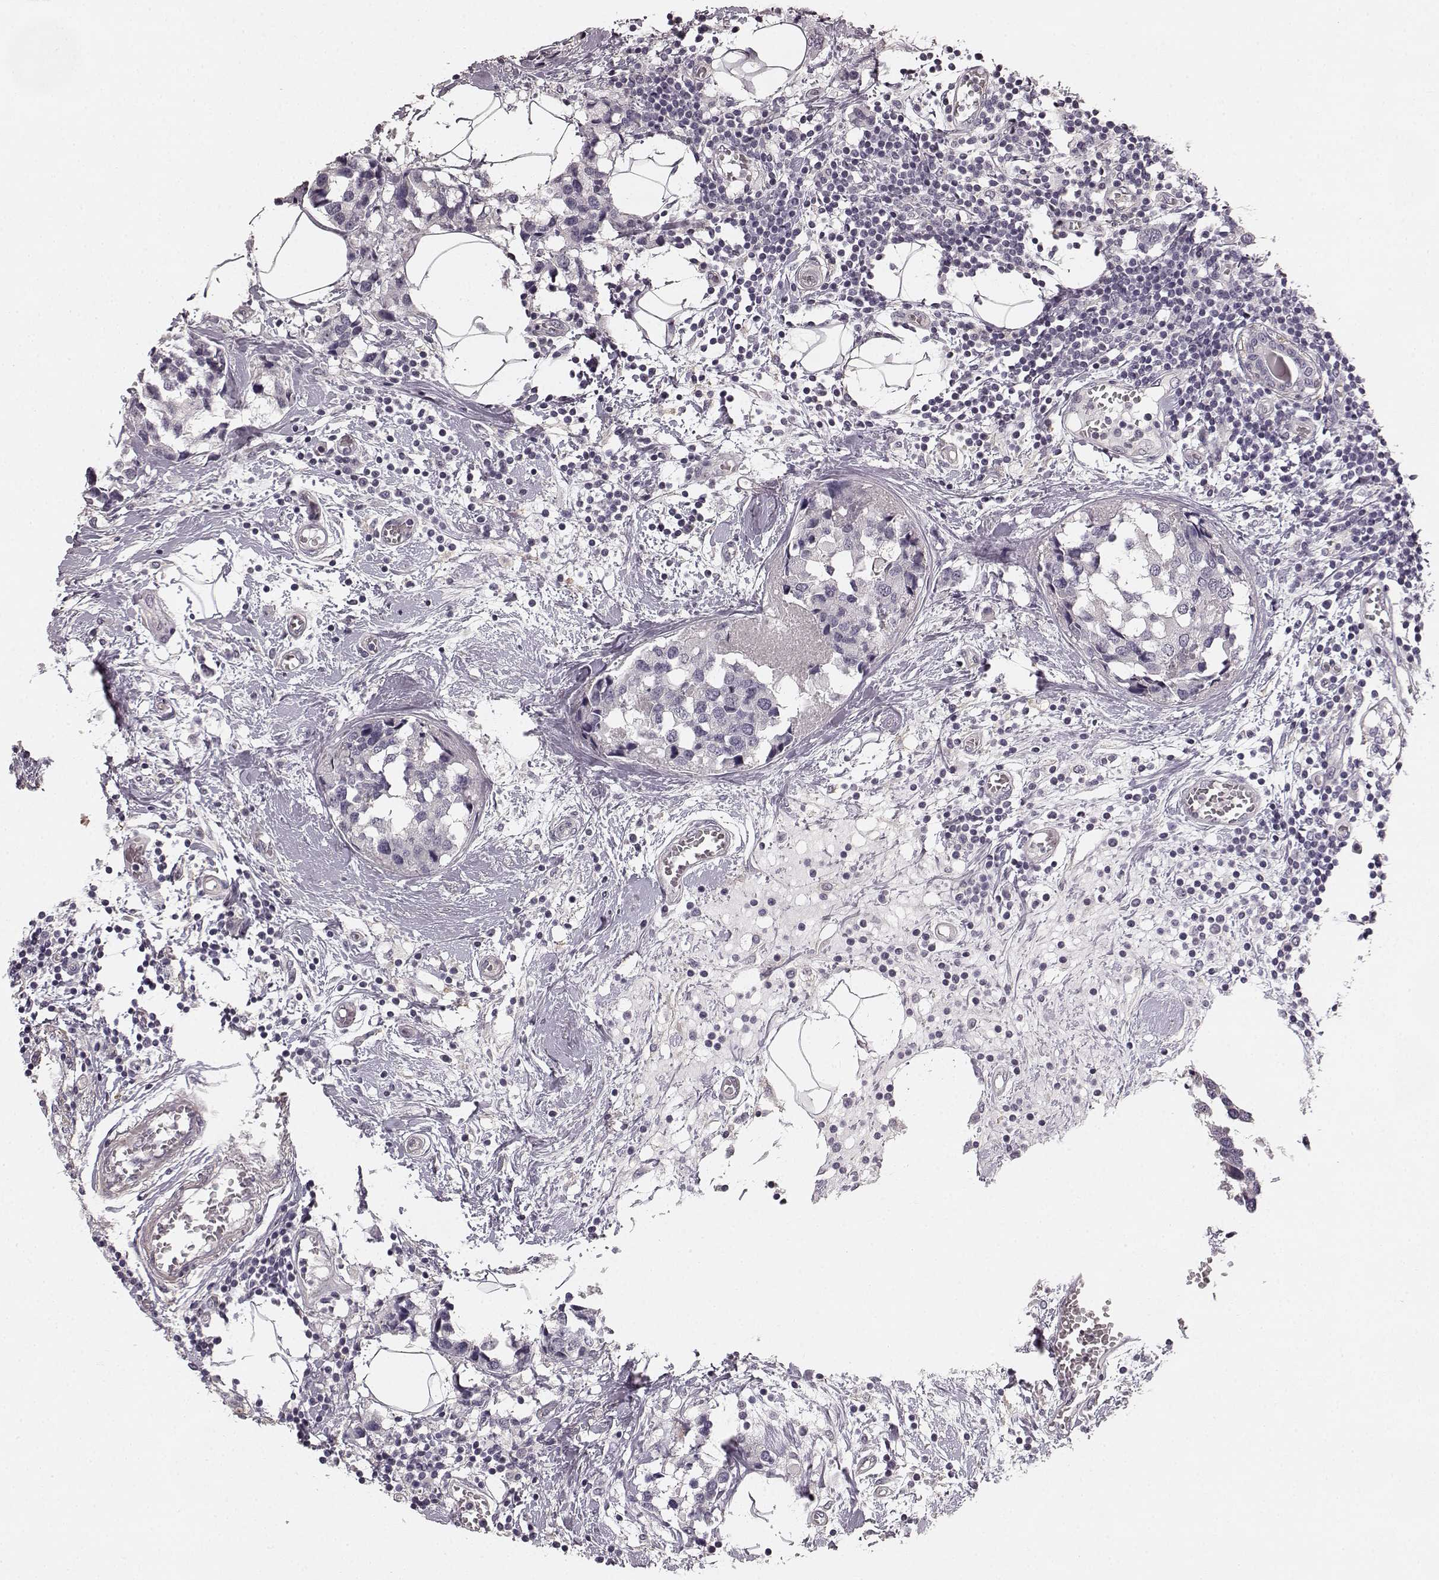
{"staining": {"intensity": "negative", "quantity": "none", "location": "none"}, "tissue": "breast cancer", "cell_type": "Tumor cells", "image_type": "cancer", "snomed": [{"axis": "morphology", "description": "Lobular carcinoma"}, {"axis": "topography", "description": "Breast"}], "caption": "Image shows no protein expression in tumor cells of breast cancer tissue.", "gene": "RIT2", "patient": {"sex": "female", "age": 59}}